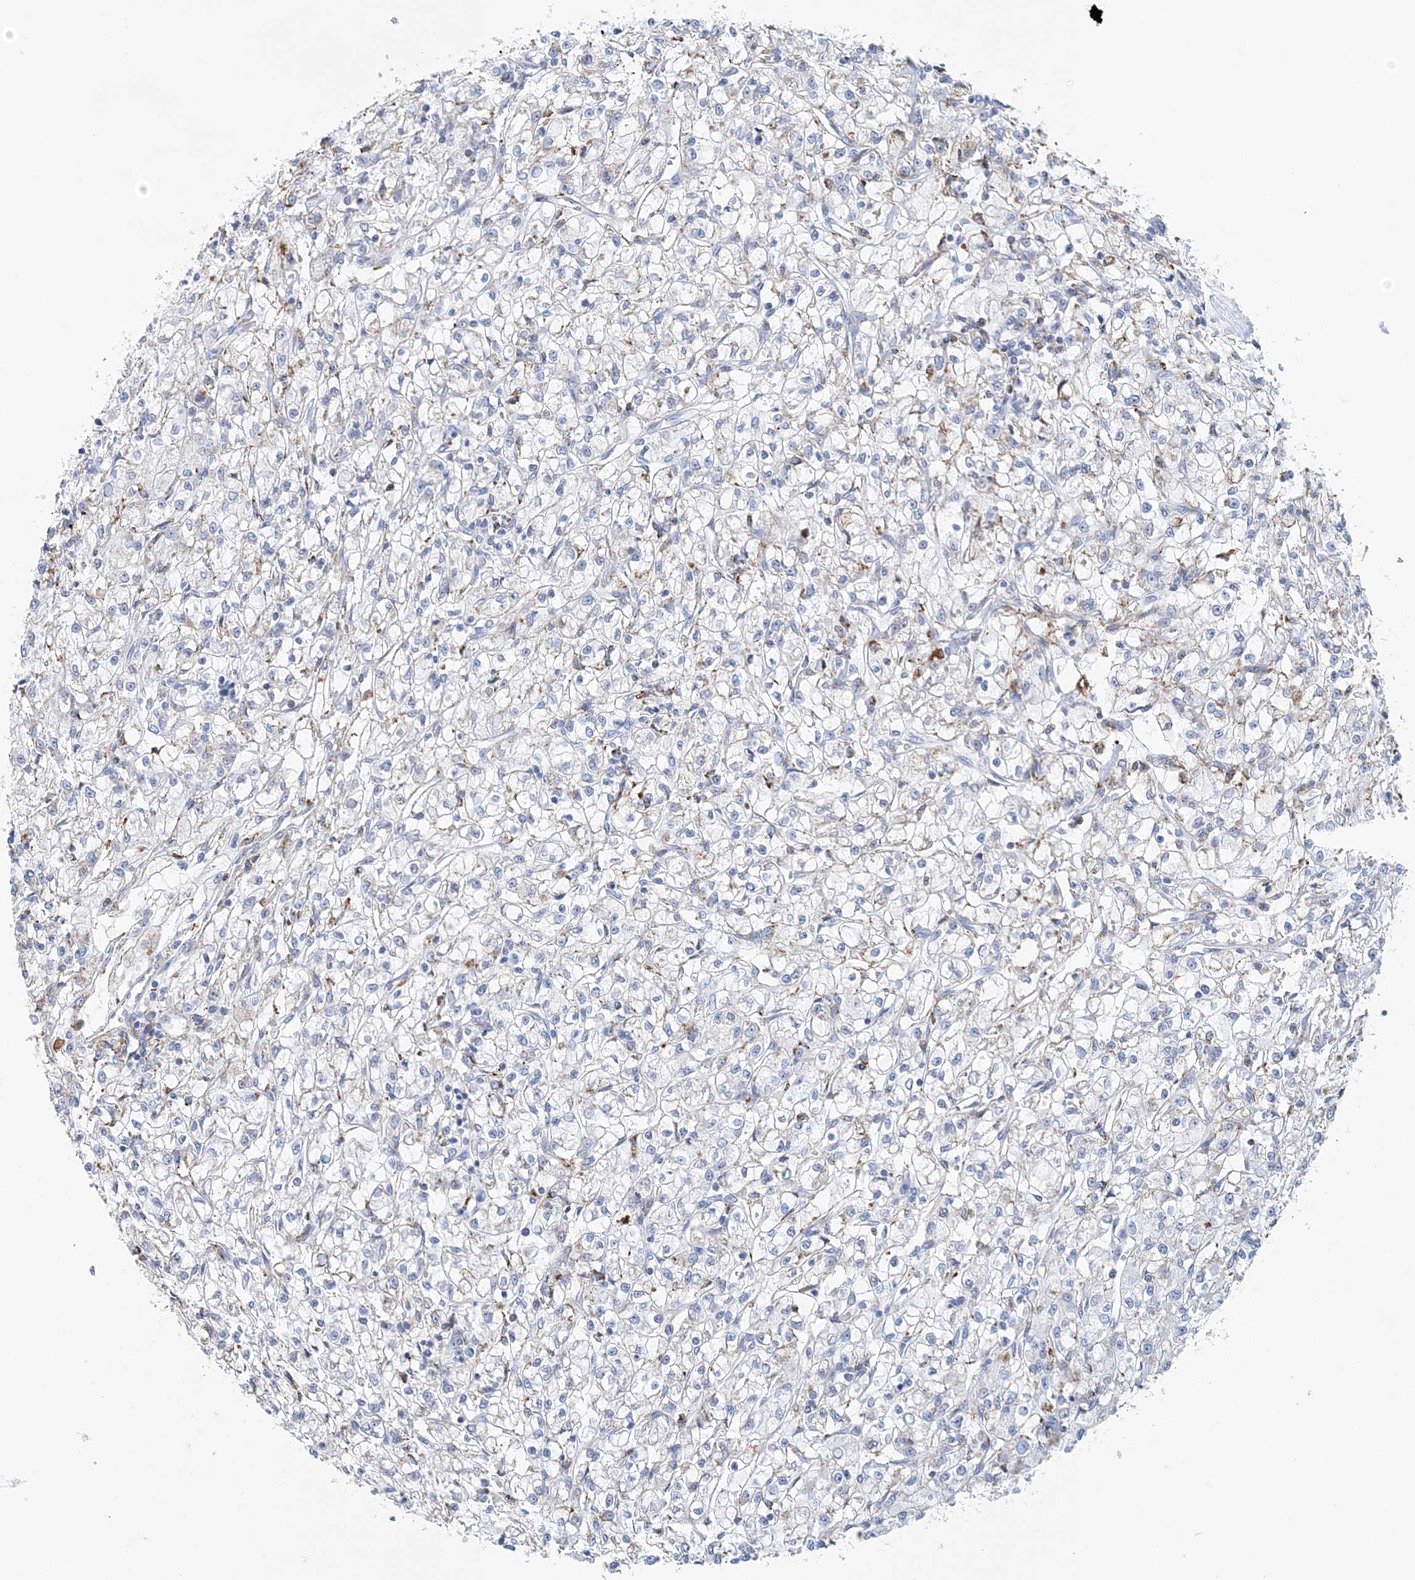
{"staining": {"intensity": "moderate", "quantity": "<25%", "location": "cytoplasmic/membranous"}, "tissue": "renal cancer", "cell_type": "Tumor cells", "image_type": "cancer", "snomed": [{"axis": "morphology", "description": "Adenocarcinoma, NOS"}, {"axis": "topography", "description": "Kidney"}], "caption": "Brown immunohistochemical staining in human renal adenocarcinoma exhibits moderate cytoplasmic/membranous expression in about <25% of tumor cells.", "gene": "NKX6-1", "patient": {"sex": "female", "age": 59}}